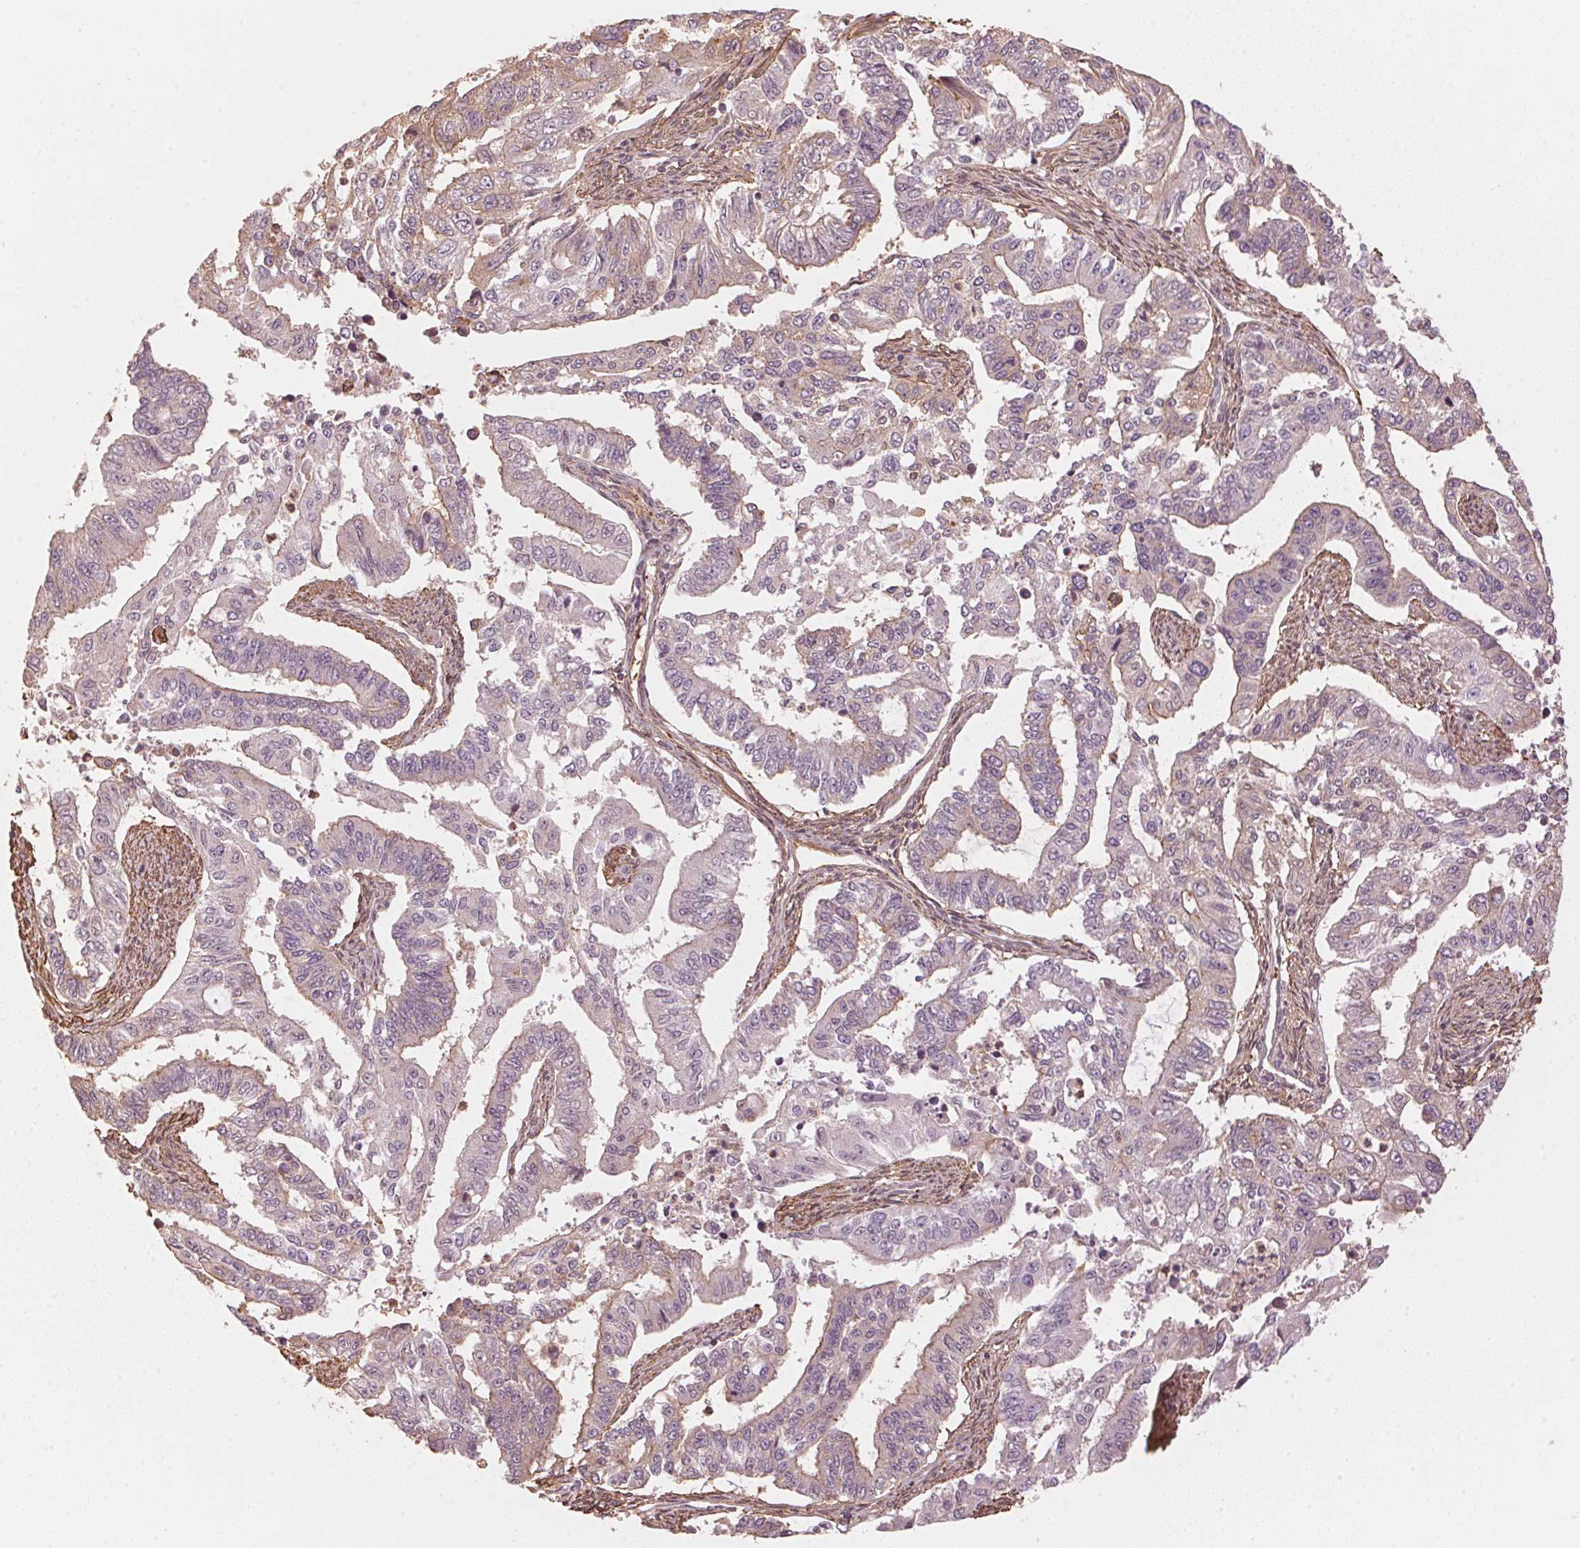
{"staining": {"intensity": "weak", "quantity": "<25%", "location": "cytoplasmic/membranous"}, "tissue": "endometrial cancer", "cell_type": "Tumor cells", "image_type": "cancer", "snomed": [{"axis": "morphology", "description": "Adenocarcinoma, NOS"}, {"axis": "topography", "description": "Uterus"}], "caption": "A histopathology image of endometrial cancer stained for a protein reveals no brown staining in tumor cells. The staining was performed using DAB (3,3'-diaminobenzidine) to visualize the protein expression in brown, while the nuclei were stained in blue with hematoxylin (Magnification: 20x).", "gene": "QDPR", "patient": {"sex": "female", "age": 59}}